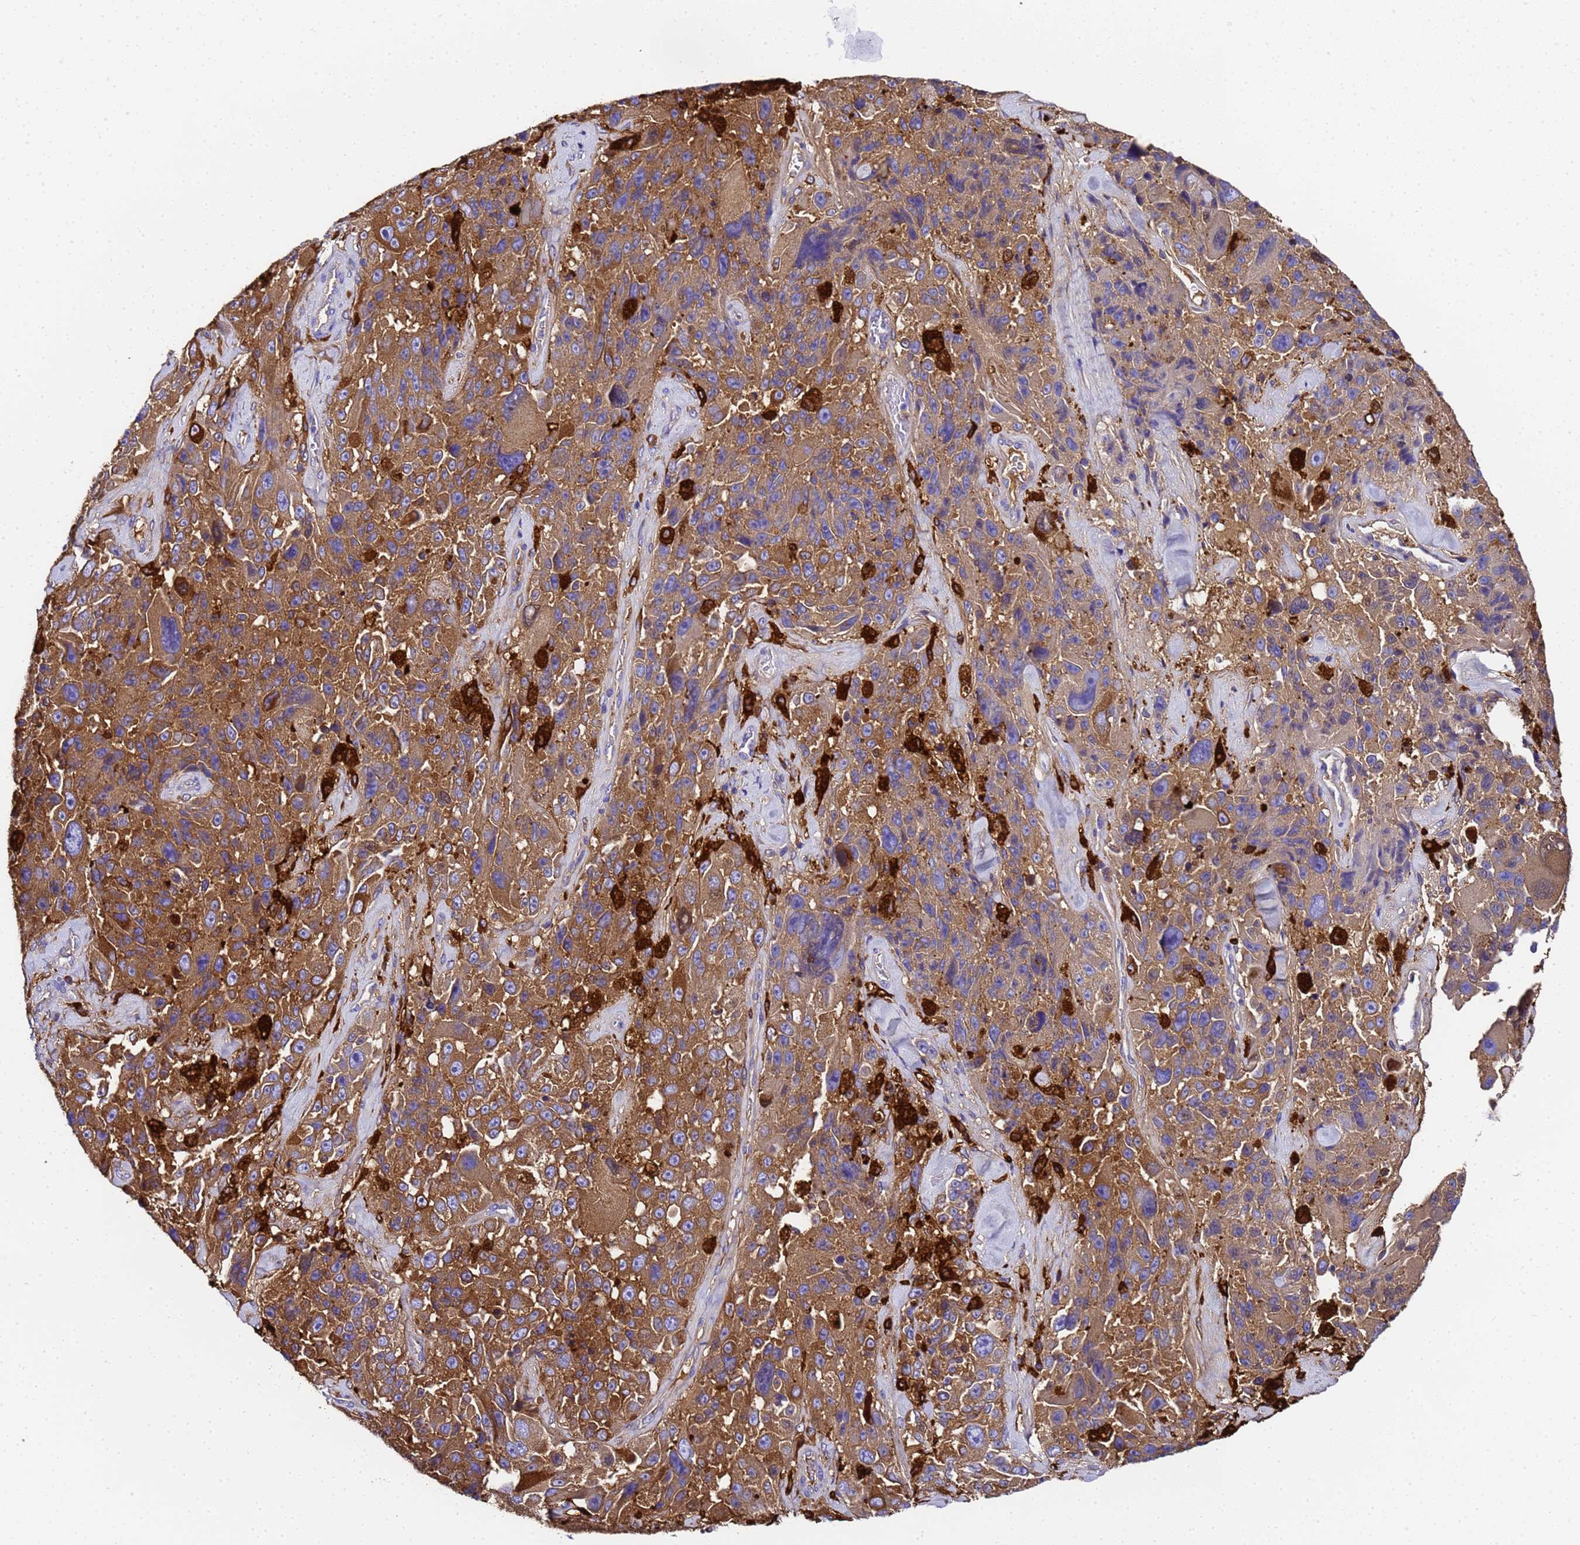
{"staining": {"intensity": "moderate", "quantity": ">75%", "location": "cytoplasmic/membranous"}, "tissue": "melanoma", "cell_type": "Tumor cells", "image_type": "cancer", "snomed": [{"axis": "morphology", "description": "Malignant melanoma, Metastatic site"}, {"axis": "topography", "description": "Lymph node"}], "caption": "Immunohistochemistry (IHC) micrograph of malignant melanoma (metastatic site) stained for a protein (brown), which shows medium levels of moderate cytoplasmic/membranous positivity in approximately >75% of tumor cells.", "gene": "FTL", "patient": {"sex": "male", "age": 62}}